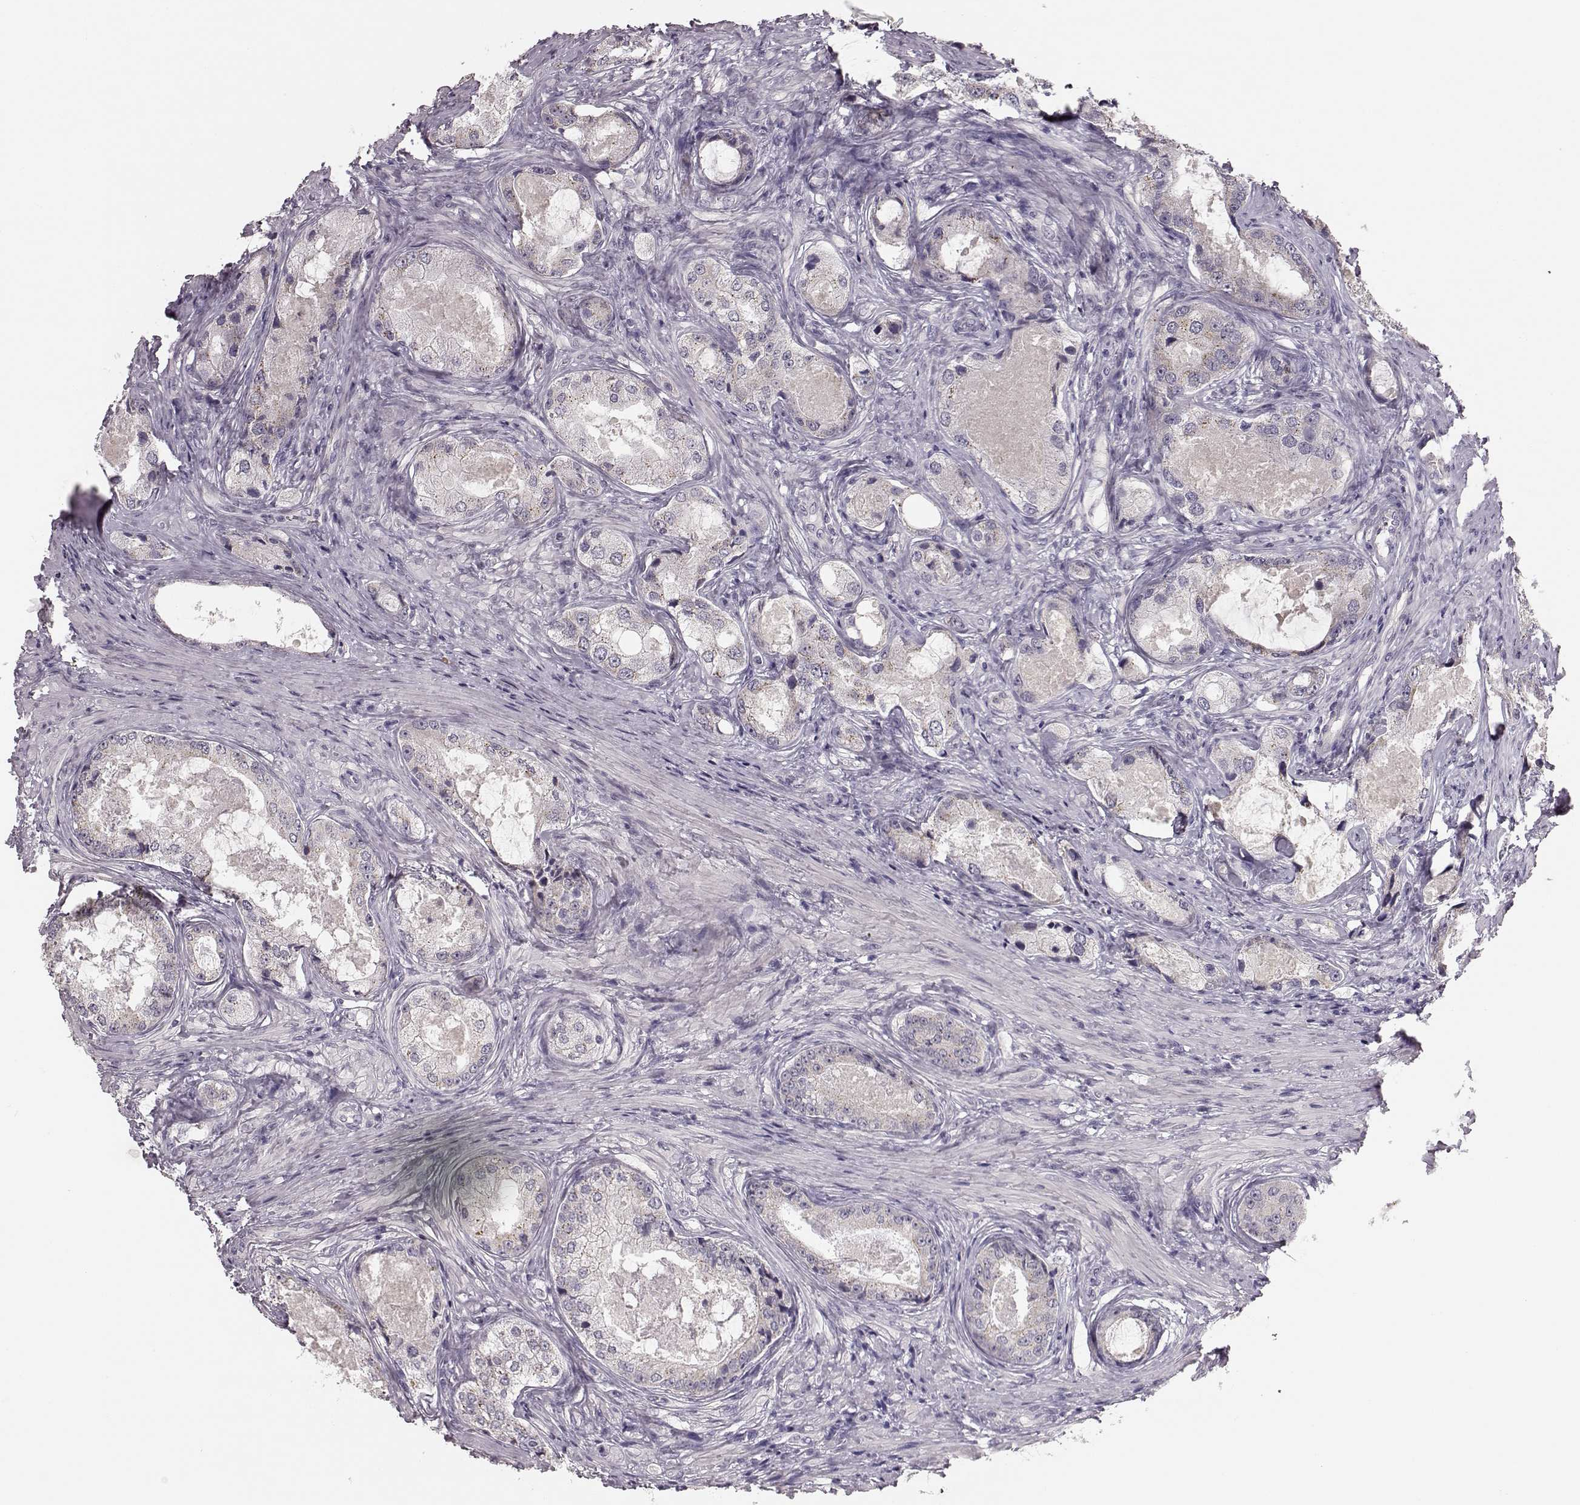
{"staining": {"intensity": "negative", "quantity": "none", "location": "none"}, "tissue": "prostate cancer", "cell_type": "Tumor cells", "image_type": "cancer", "snomed": [{"axis": "morphology", "description": "Adenocarcinoma, Low grade"}, {"axis": "topography", "description": "Prostate"}], "caption": "Histopathology image shows no significant protein expression in tumor cells of prostate cancer (low-grade adenocarcinoma).", "gene": "BFSP2", "patient": {"sex": "male", "age": 68}}